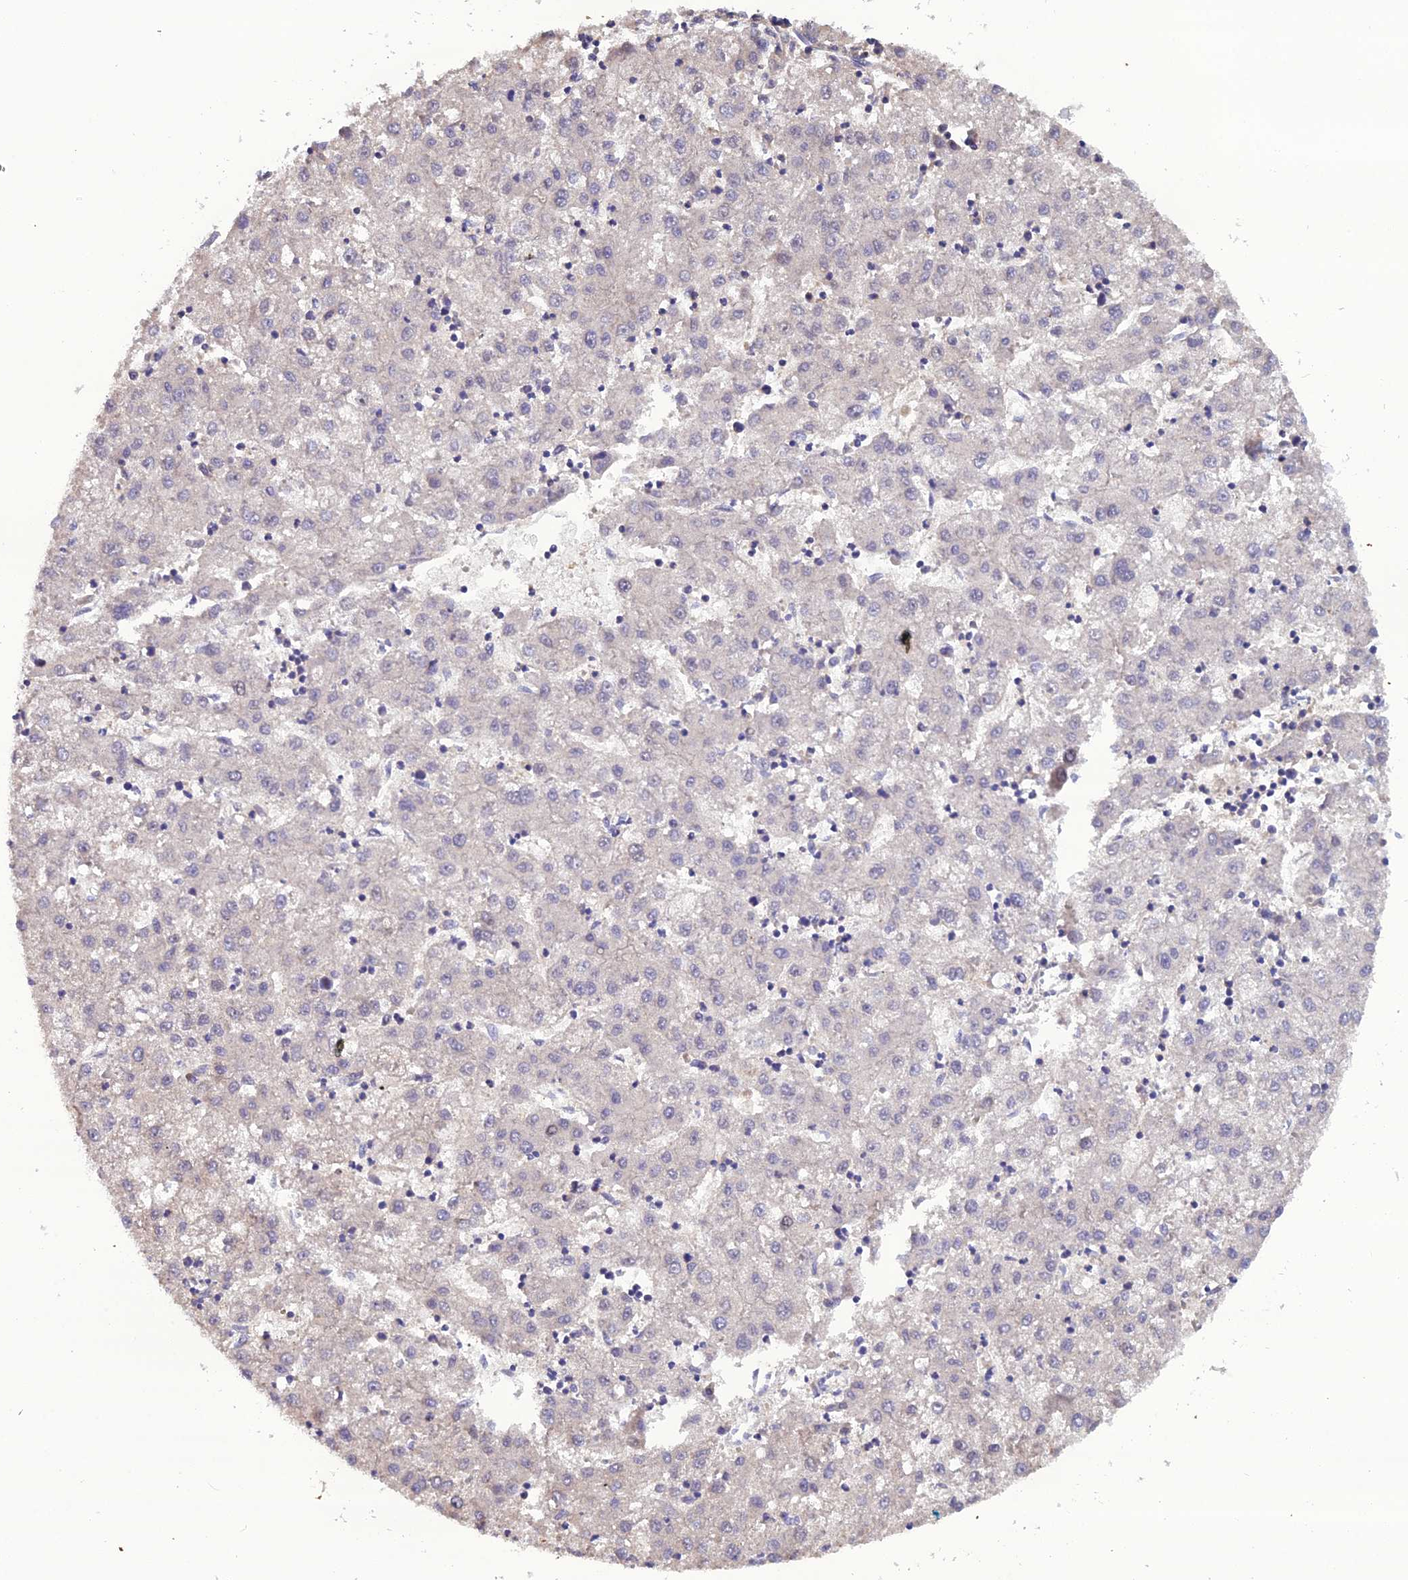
{"staining": {"intensity": "negative", "quantity": "none", "location": "none"}, "tissue": "liver cancer", "cell_type": "Tumor cells", "image_type": "cancer", "snomed": [{"axis": "morphology", "description": "Carcinoma, Hepatocellular, NOS"}, {"axis": "topography", "description": "Liver"}], "caption": "A high-resolution histopathology image shows immunohistochemistry (IHC) staining of liver hepatocellular carcinoma, which shows no significant expression in tumor cells.", "gene": "ARL2", "patient": {"sex": "male", "age": 72}}